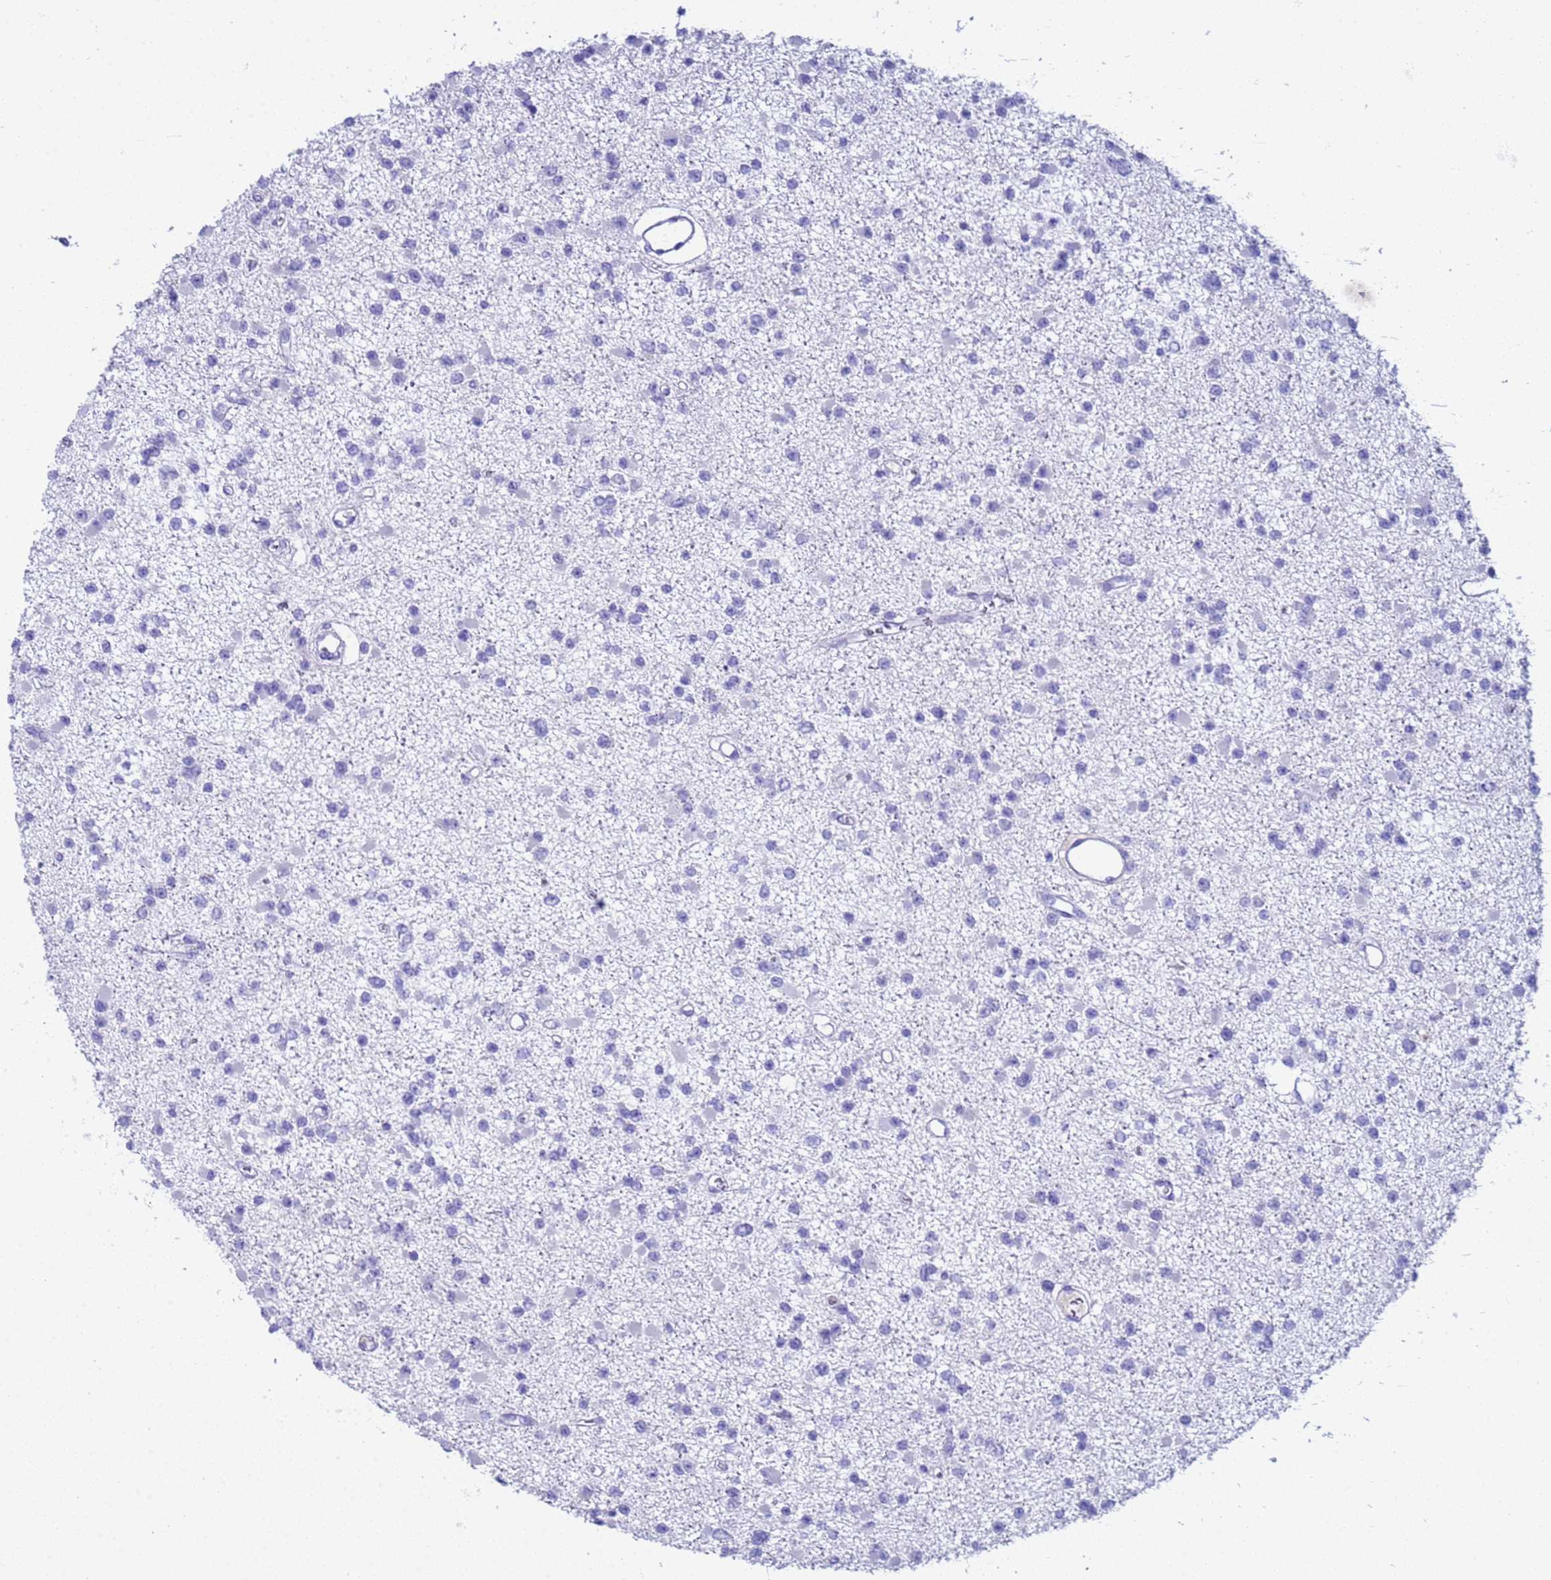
{"staining": {"intensity": "negative", "quantity": "none", "location": "none"}, "tissue": "glioma", "cell_type": "Tumor cells", "image_type": "cancer", "snomed": [{"axis": "morphology", "description": "Glioma, malignant, Low grade"}, {"axis": "topography", "description": "Brain"}], "caption": "Tumor cells show no significant expression in malignant low-grade glioma.", "gene": "CKM", "patient": {"sex": "female", "age": 22}}